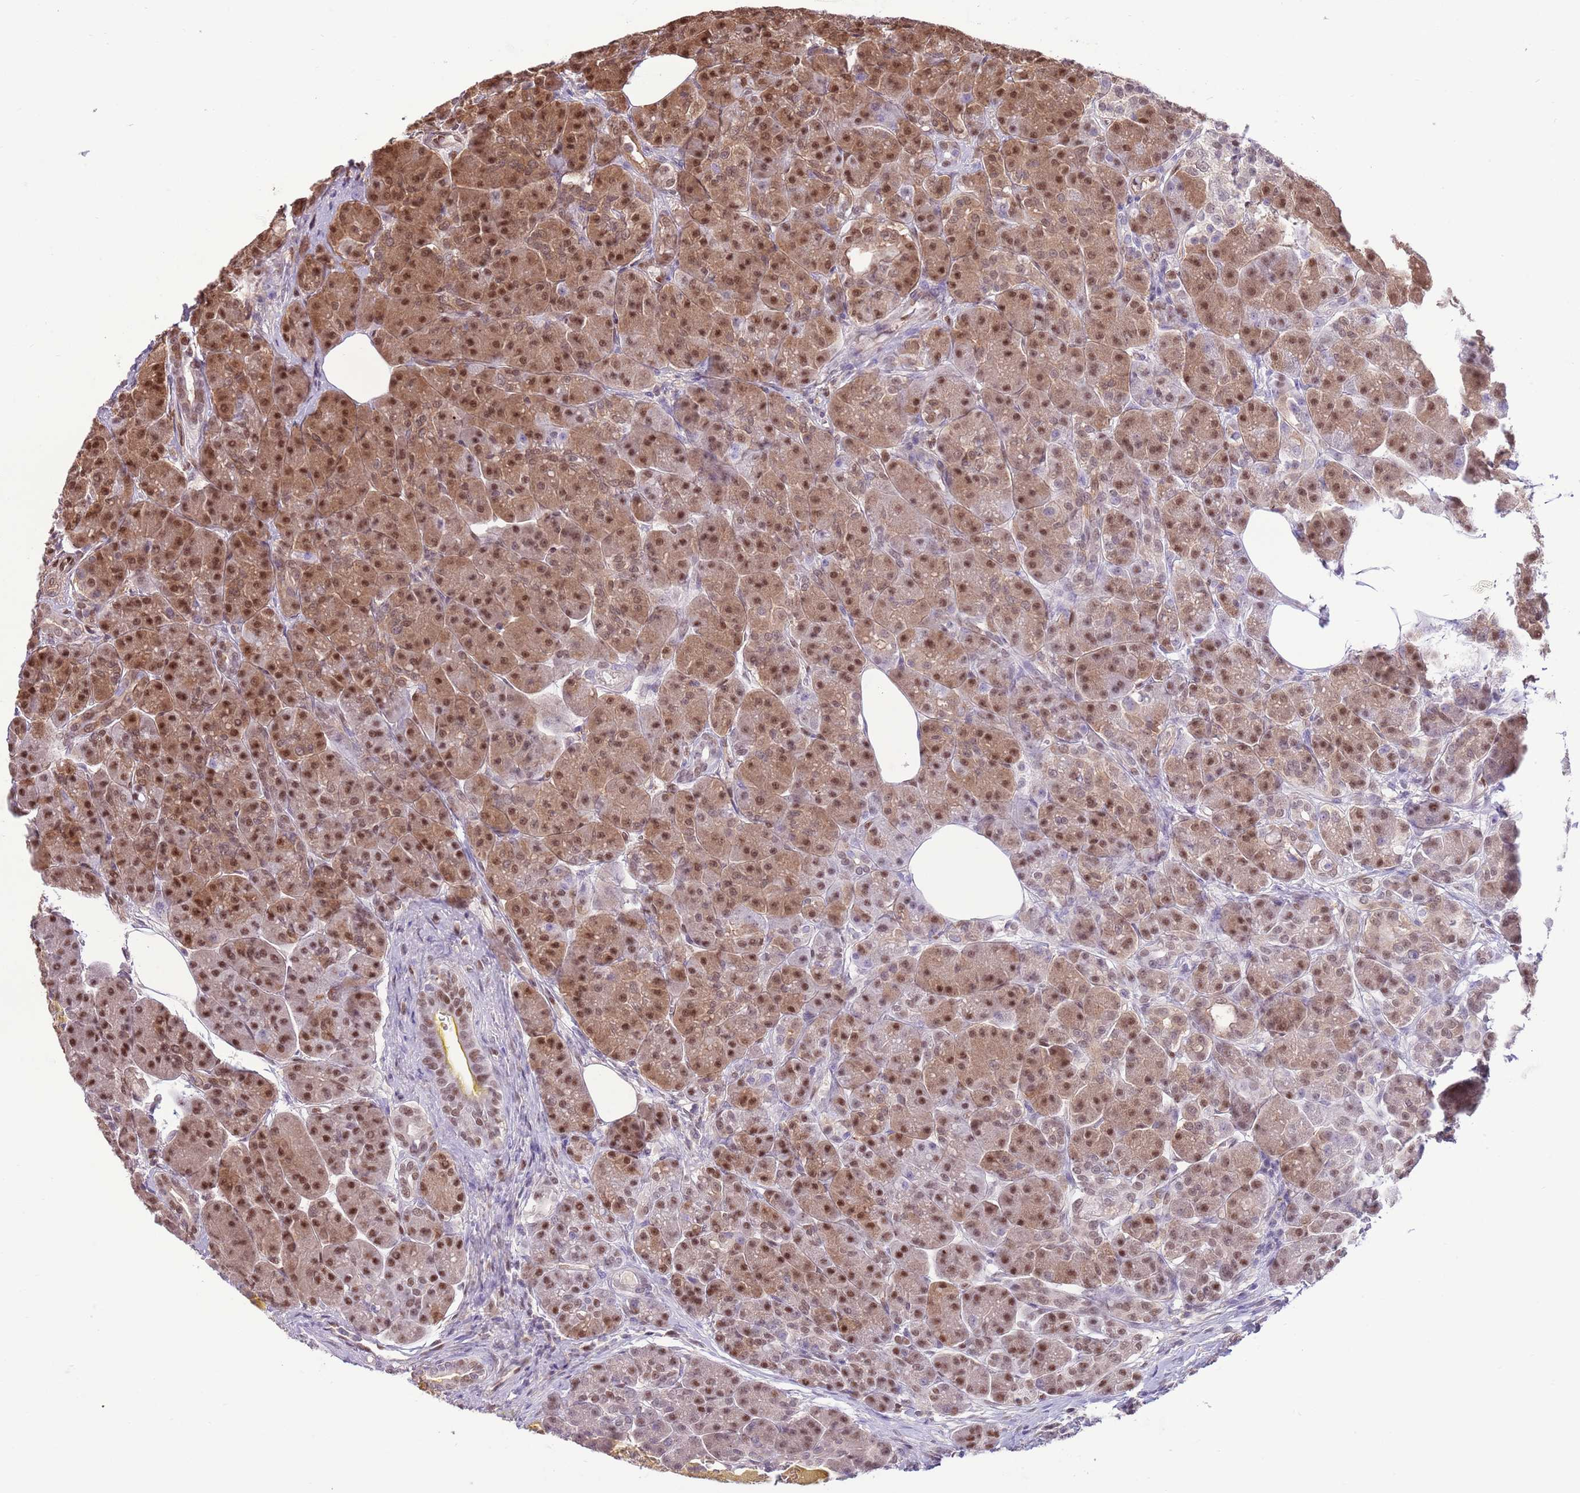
{"staining": {"intensity": "moderate", "quantity": ">75%", "location": "cytoplasmic/membranous,nuclear"}, "tissue": "pancreas", "cell_type": "Exocrine glandular cells", "image_type": "normal", "snomed": [{"axis": "morphology", "description": "Normal tissue, NOS"}, {"axis": "topography", "description": "Pancreas"}], "caption": "Moderate cytoplasmic/membranous,nuclear positivity for a protein is appreciated in approximately >75% of exocrine glandular cells of benign pancreas using immunohistochemistry.", "gene": "NSFL1C", "patient": {"sex": "male", "age": 63}}